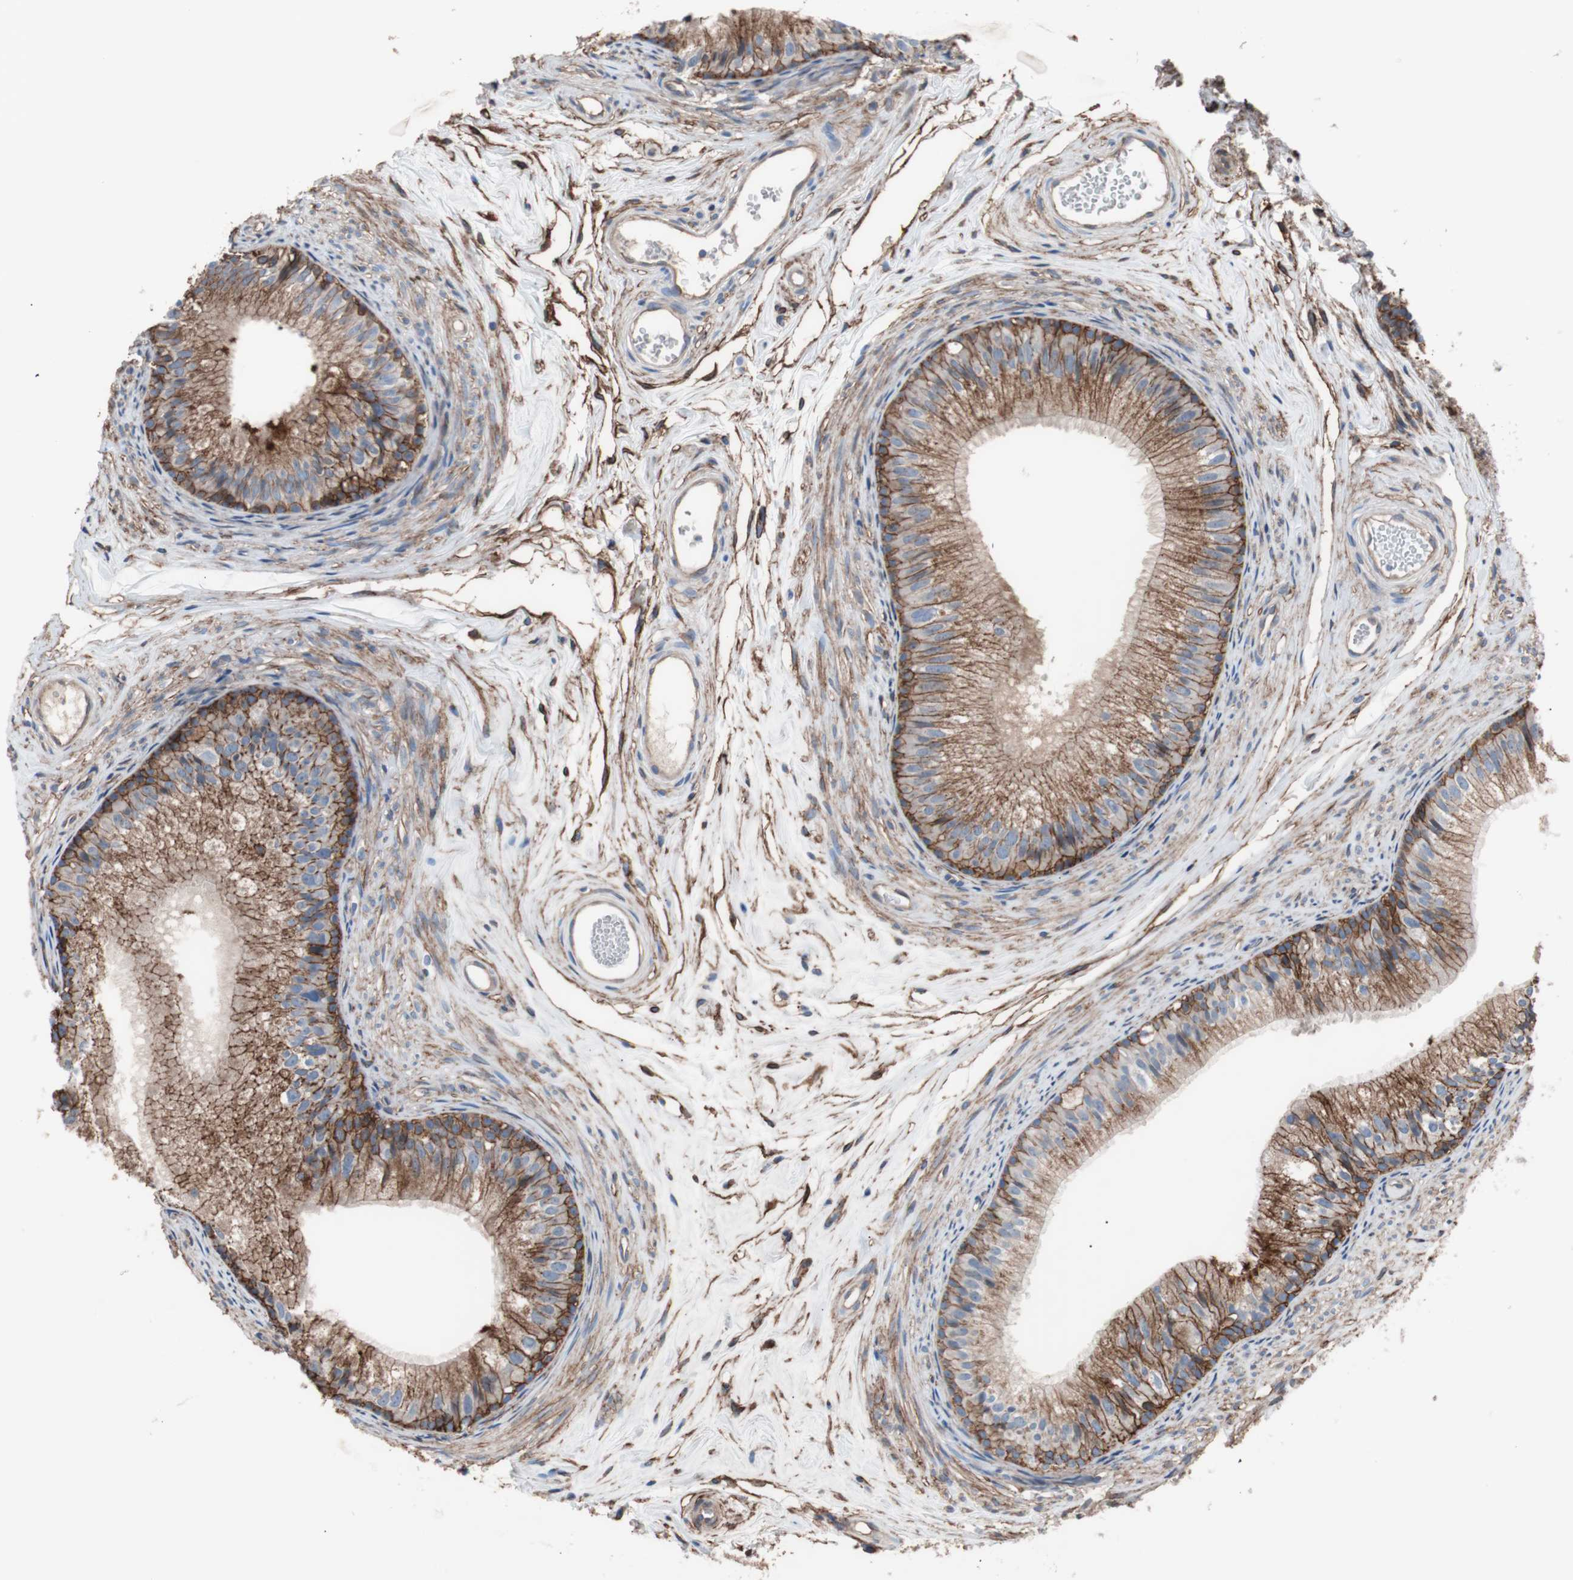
{"staining": {"intensity": "strong", "quantity": ">75%", "location": "cytoplasmic/membranous"}, "tissue": "epididymis", "cell_type": "Glandular cells", "image_type": "normal", "snomed": [{"axis": "morphology", "description": "Normal tissue, NOS"}, {"axis": "topography", "description": "Epididymis"}], "caption": "Brown immunohistochemical staining in unremarkable human epididymis displays strong cytoplasmic/membranous staining in about >75% of glandular cells.", "gene": "CD81", "patient": {"sex": "male", "age": 56}}